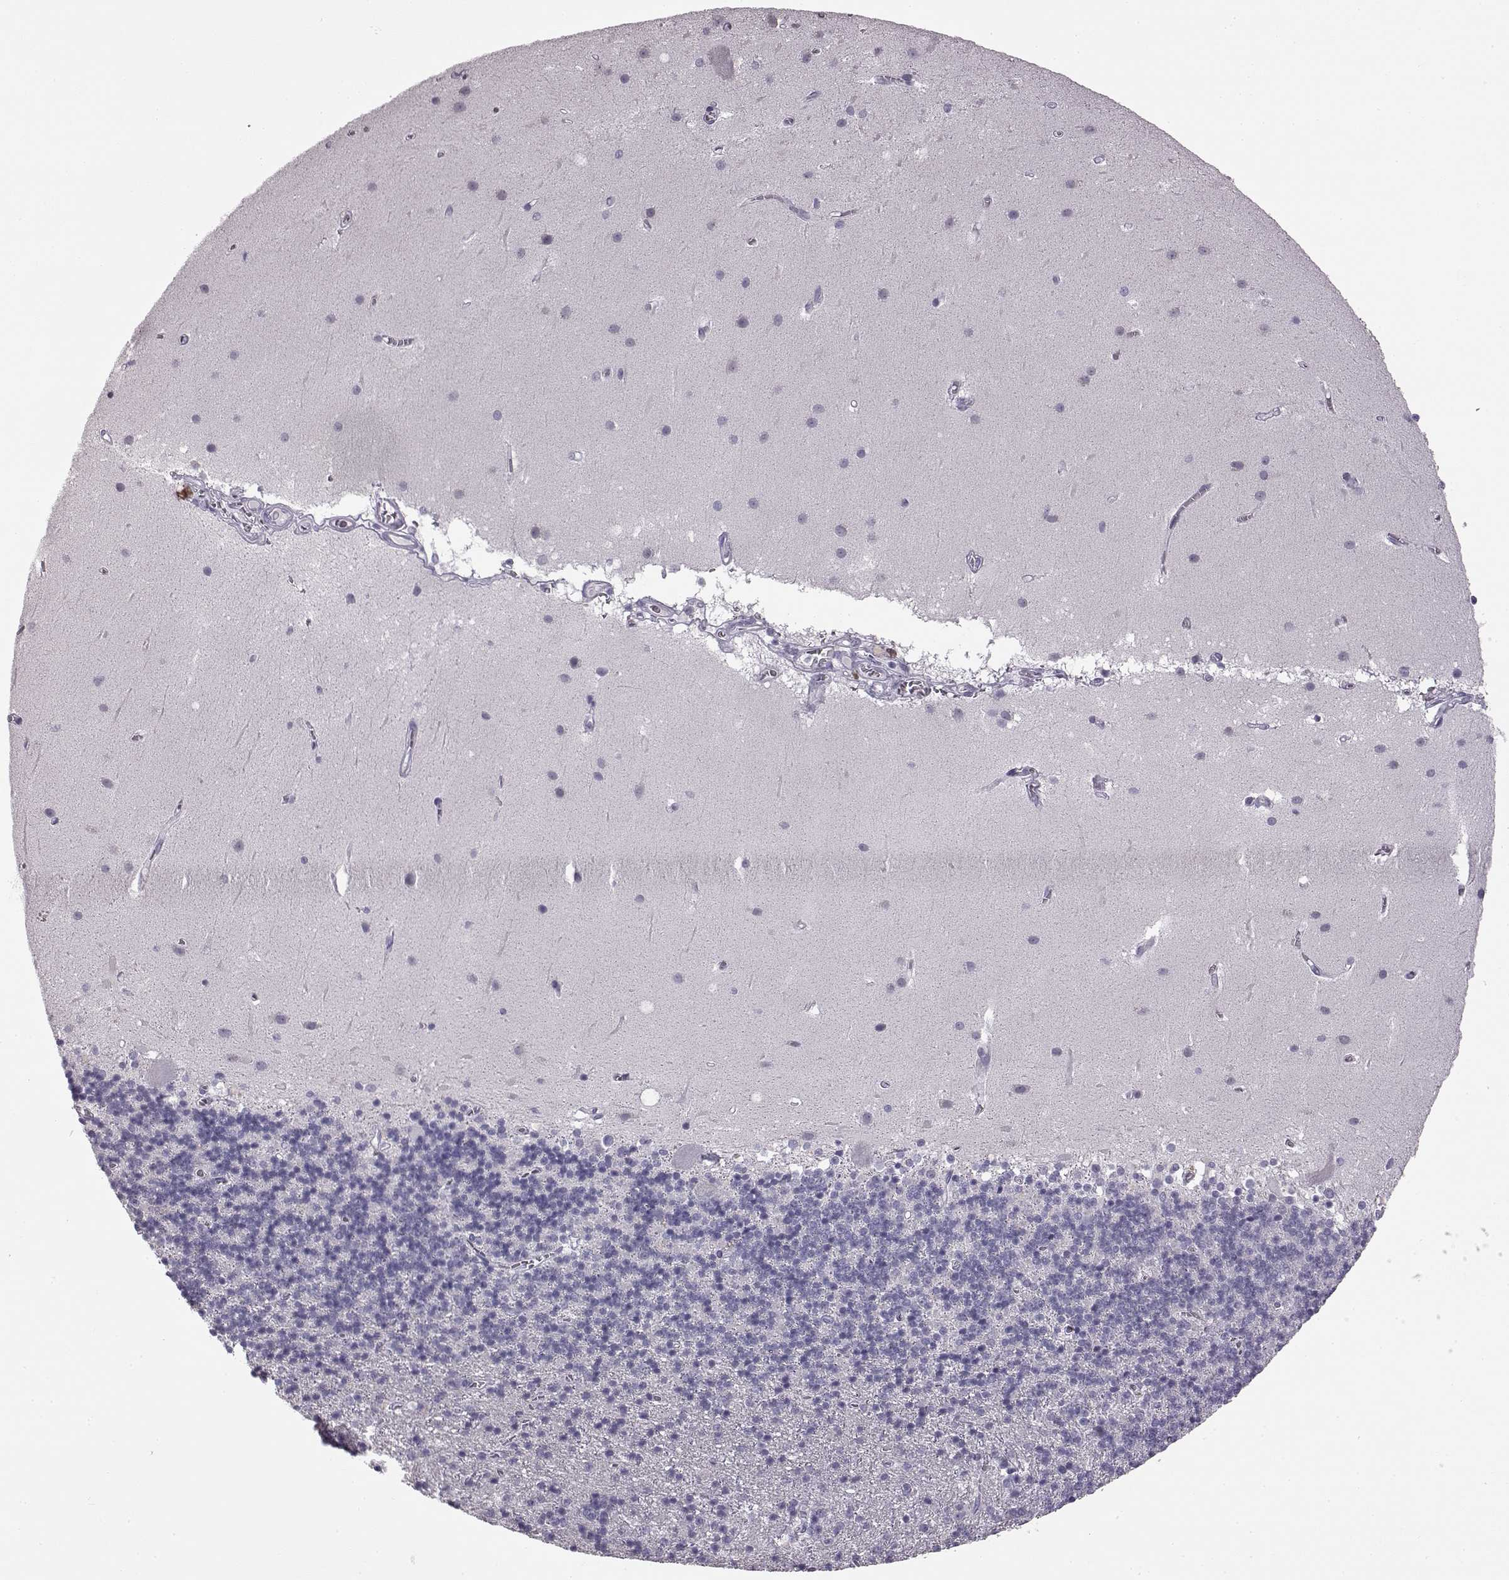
{"staining": {"intensity": "negative", "quantity": "none", "location": "none"}, "tissue": "cerebellum", "cell_type": "Cells in granular layer", "image_type": "normal", "snomed": [{"axis": "morphology", "description": "Normal tissue, NOS"}, {"axis": "topography", "description": "Cerebellum"}], "caption": "The photomicrograph reveals no staining of cells in granular layer in normal cerebellum.", "gene": "AIPL1", "patient": {"sex": "male", "age": 70}}